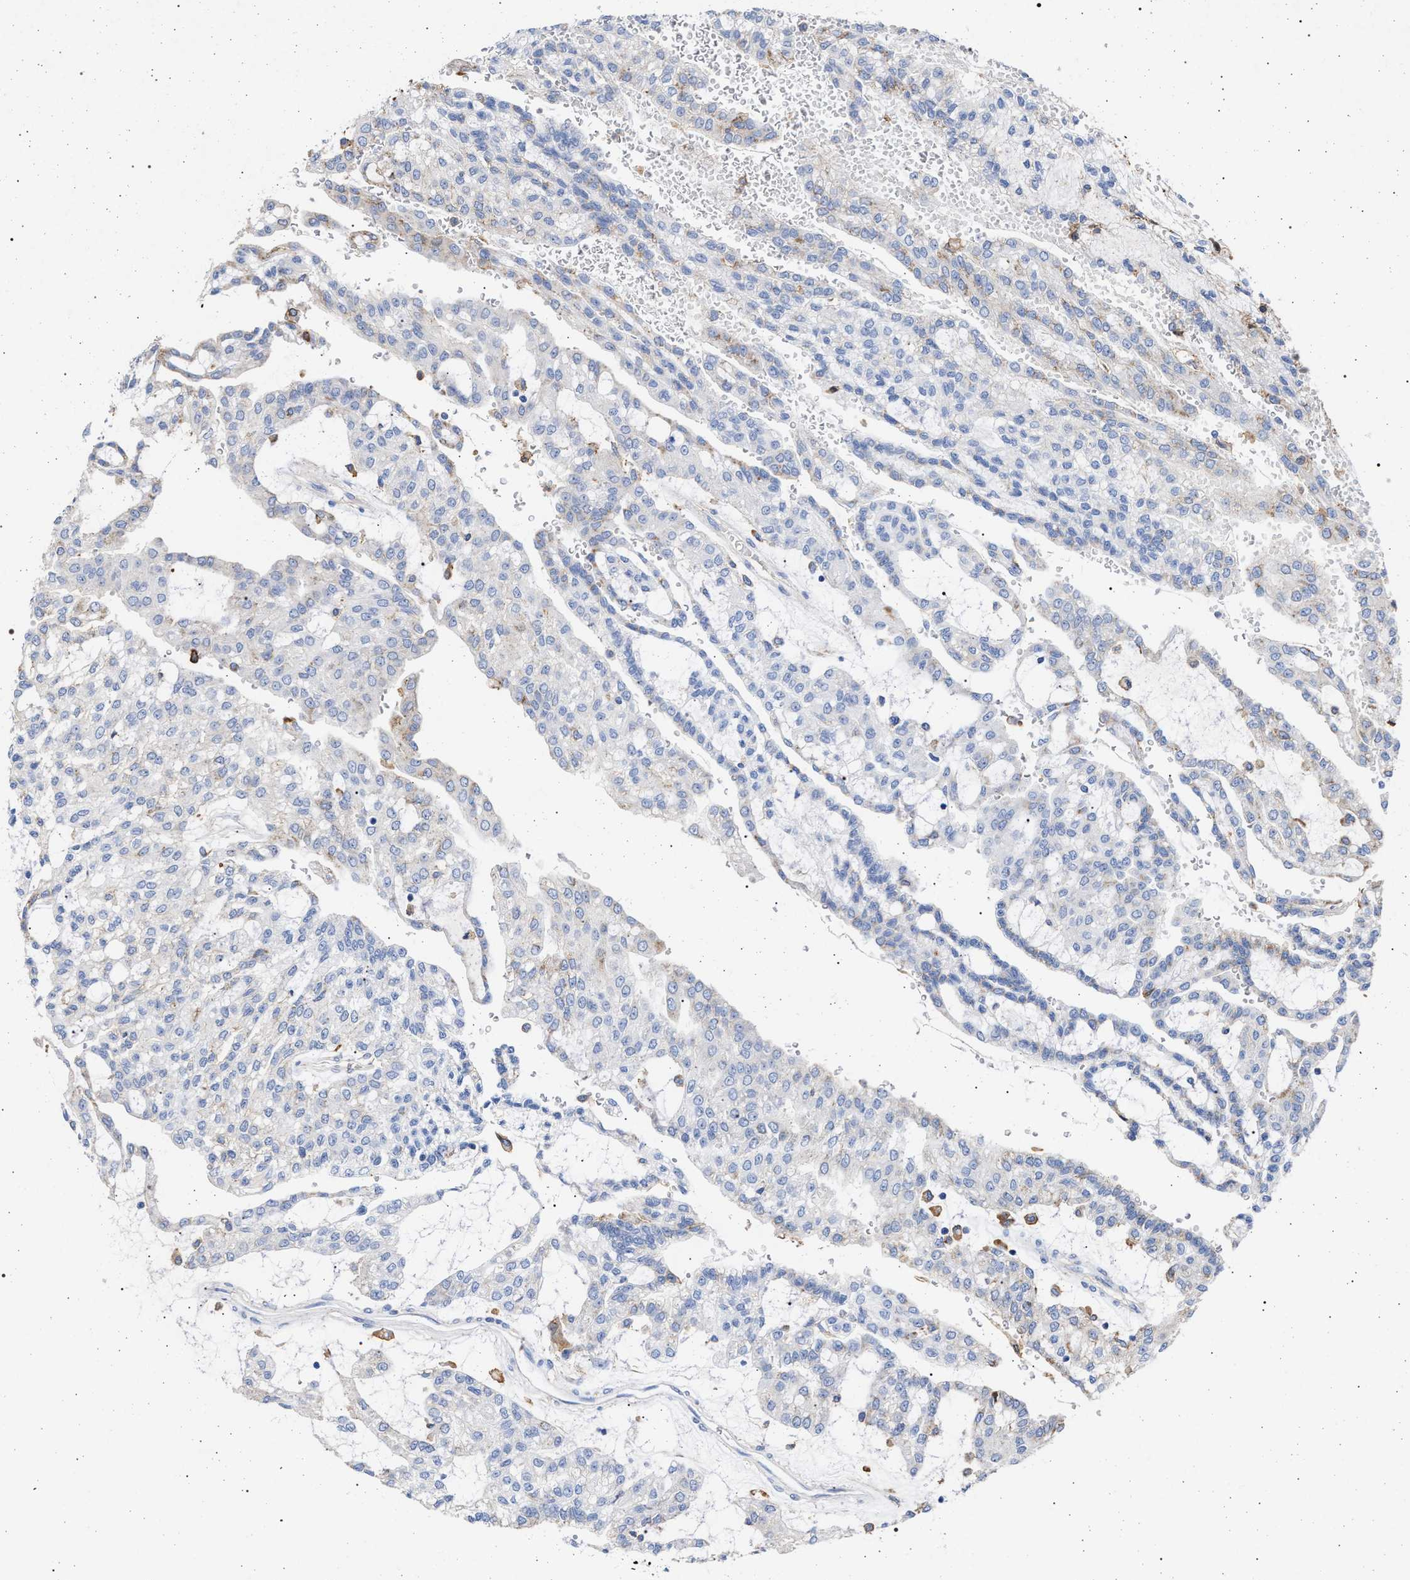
{"staining": {"intensity": "weak", "quantity": "<25%", "location": "cytoplasmic/membranous"}, "tissue": "renal cancer", "cell_type": "Tumor cells", "image_type": "cancer", "snomed": [{"axis": "morphology", "description": "Adenocarcinoma, NOS"}, {"axis": "topography", "description": "Kidney"}], "caption": "This is an immunohistochemistry histopathology image of human renal cancer (adenocarcinoma). There is no expression in tumor cells.", "gene": "PLG", "patient": {"sex": "male", "age": 63}}